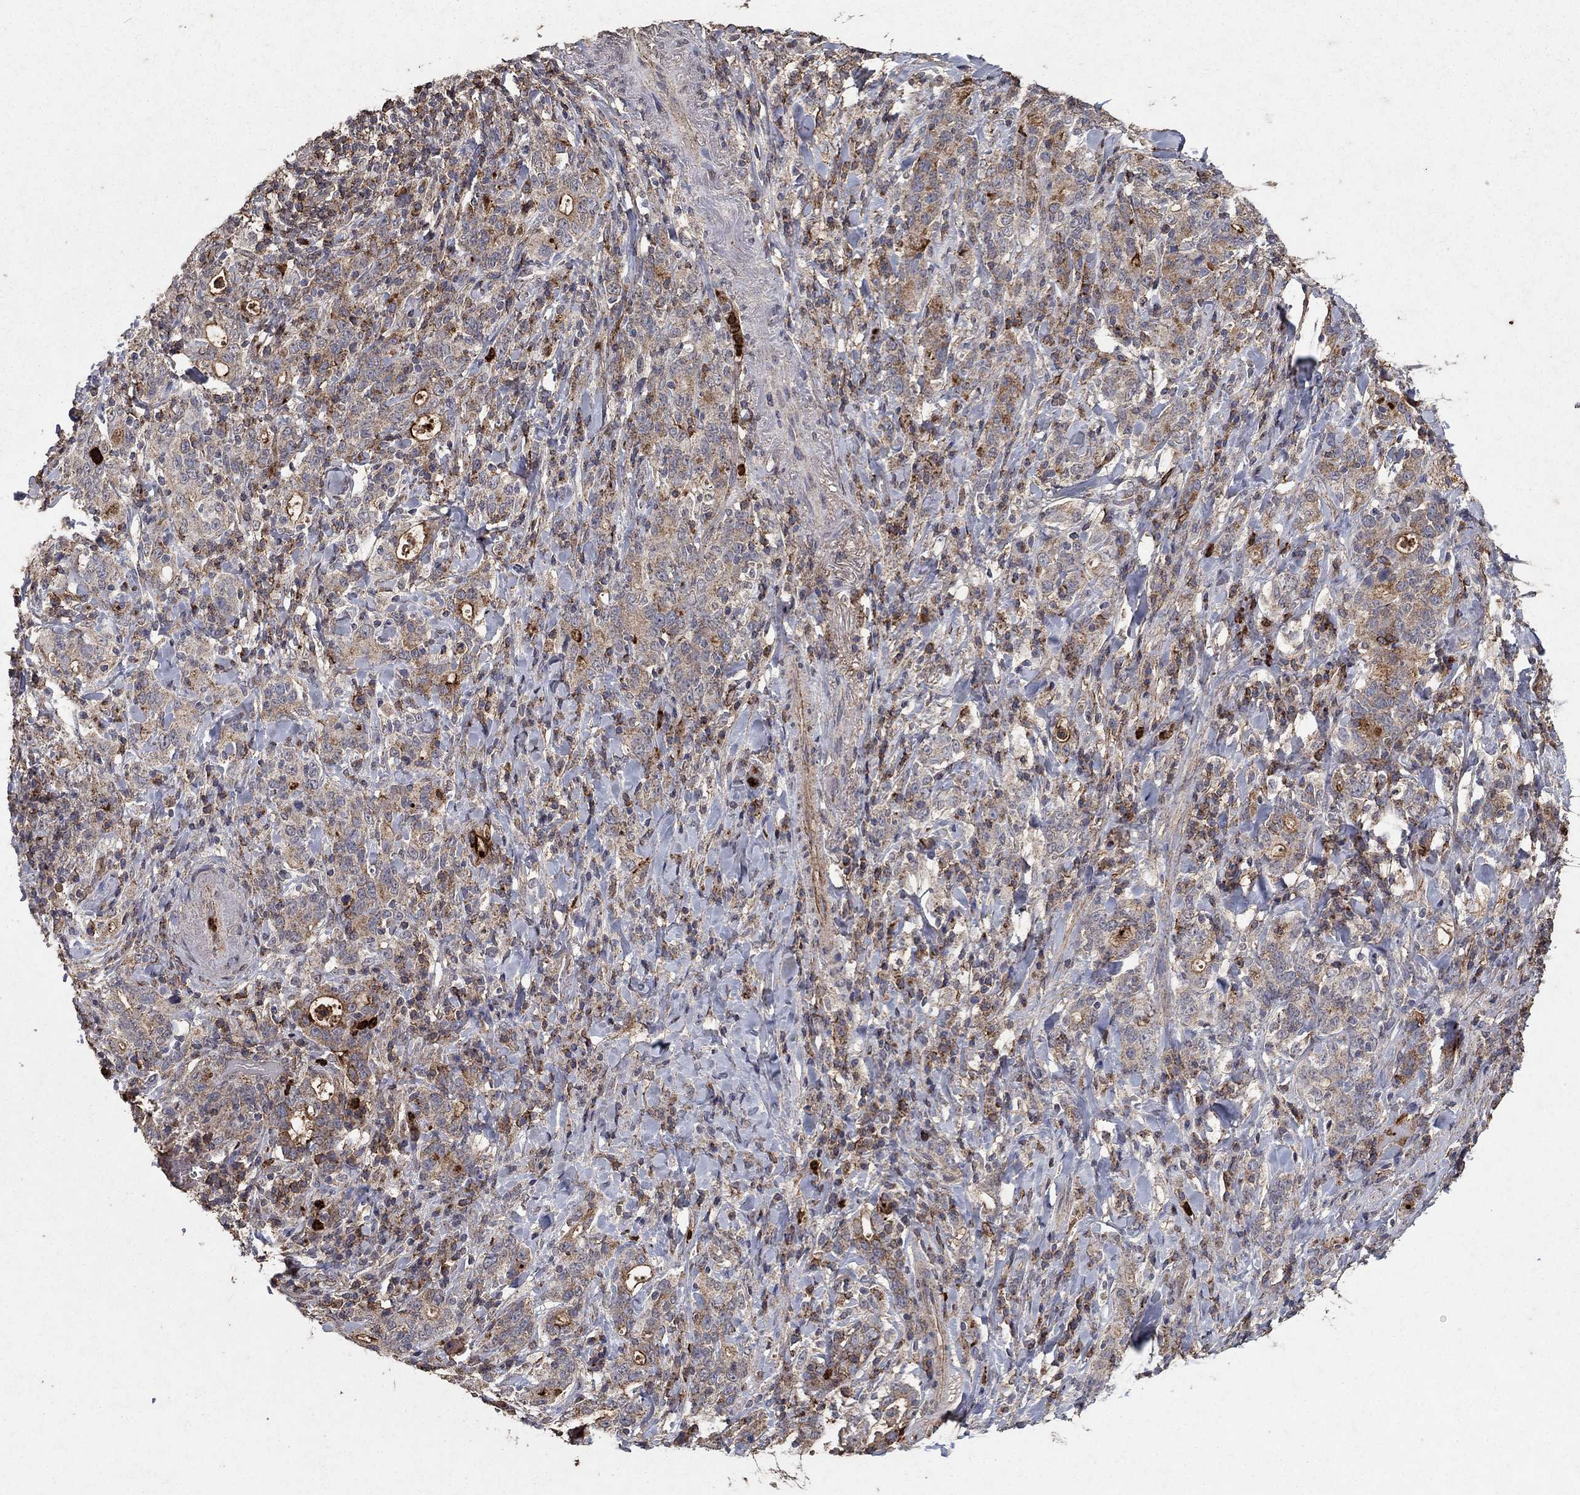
{"staining": {"intensity": "moderate", "quantity": "<25%", "location": "cytoplasmic/membranous"}, "tissue": "stomach cancer", "cell_type": "Tumor cells", "image_type": "cancer", "snomed": [{"axis": "morphology", "description": "Adenocarcinoma, NOS"}, {"axis": "topography", "description": "Stomach"}], "caption": "Protein expression analysis of stomach adenocarcinoma displays moderate cytoplasmic/membranous expression in about <25% of tumor cells.", "gene": "CD24", "patient": {"sex": "male", "age": 79}}